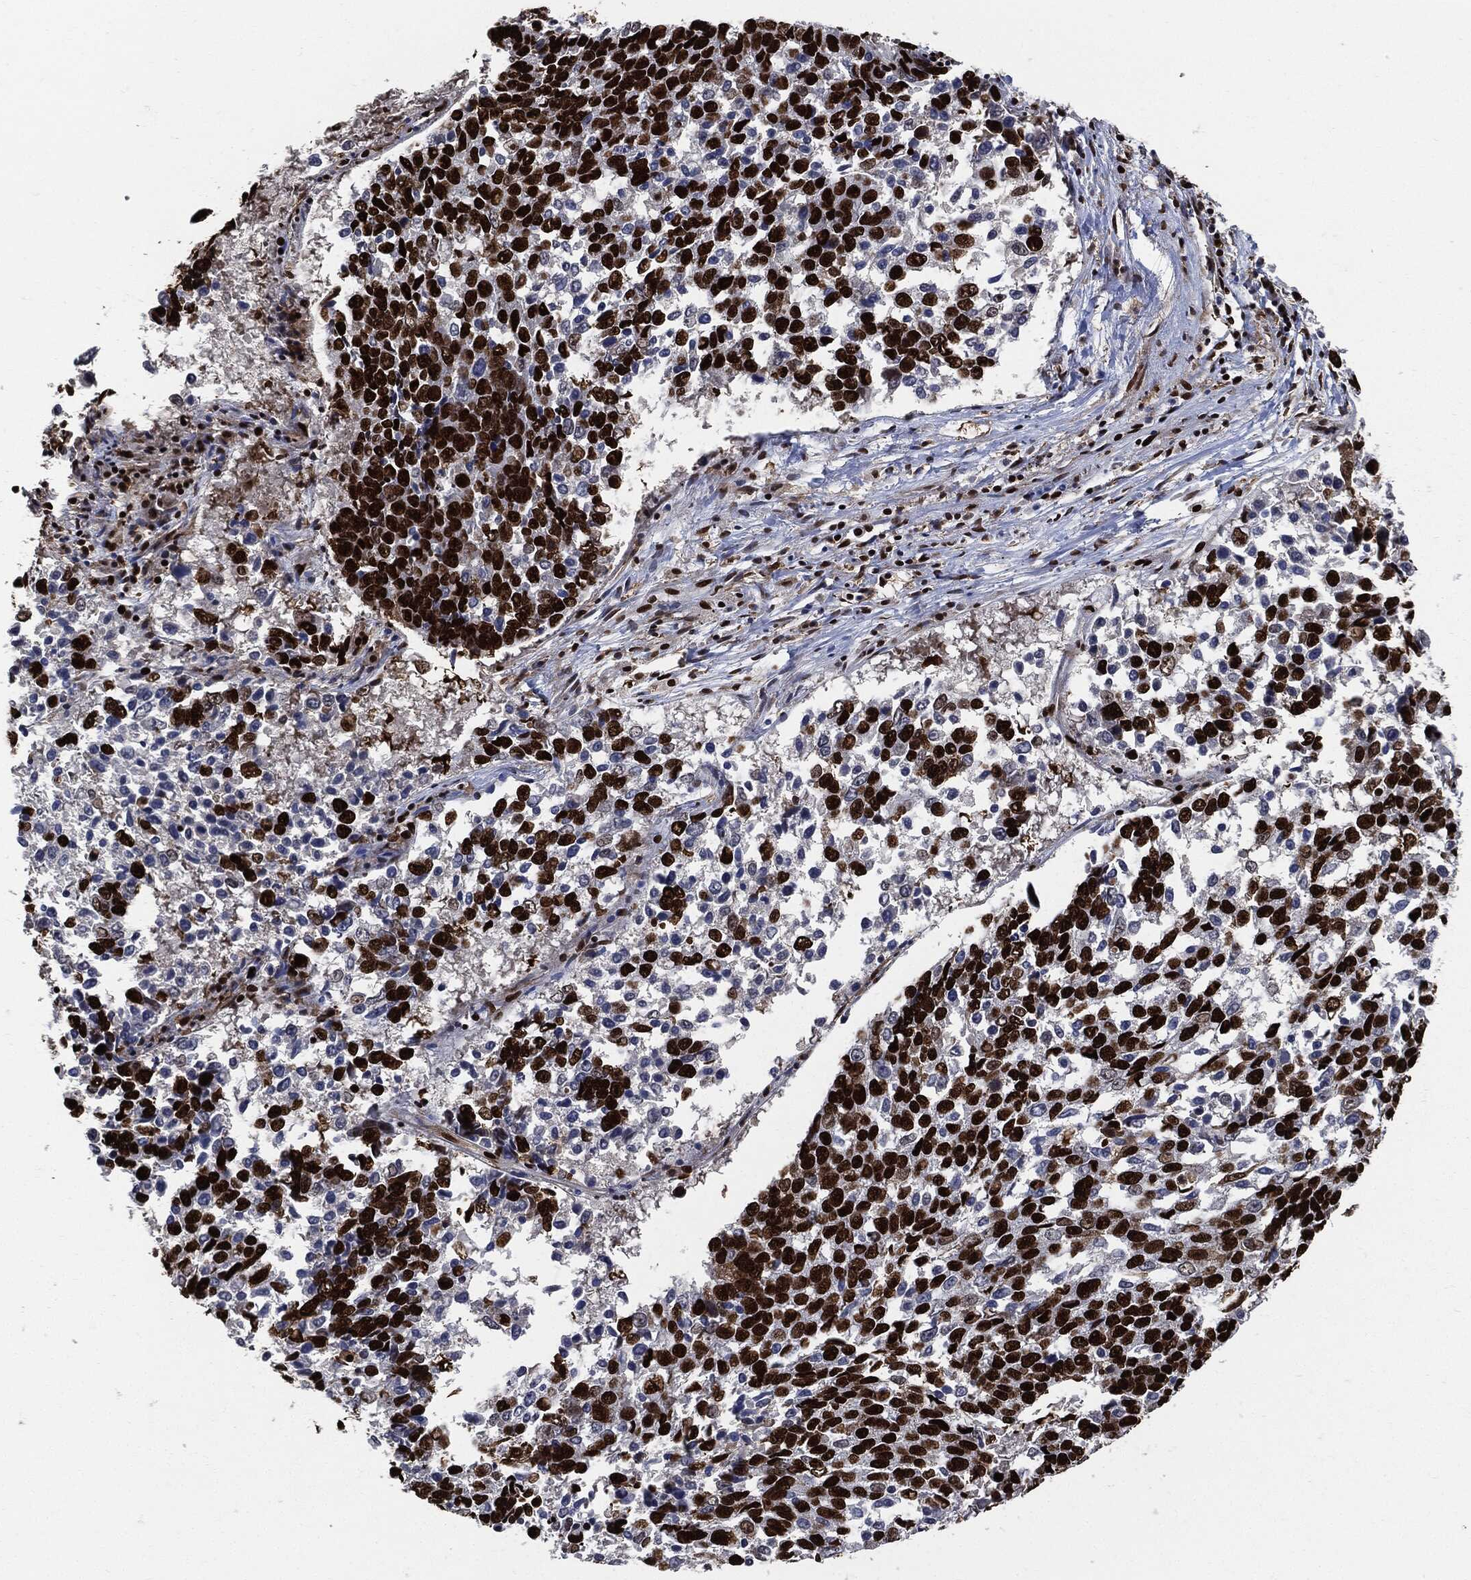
{"staining": {"intensity": "strong", "quantity": ">75%", "location": "nuclear"}, "tissue": "lung cancer", "cell_type": "Tumor cells", "image_type": "cancer", "snomed": [{"axis": "morphology", "description": "Squamous cell carcinoma, NOS"}, {"axis": "topography", "description": "Lung"}], "caption": "Human lung cancer (squamous cell carcinoma) stained for a protein (brown) exhibits strong nuclear positive positivity in approximately >75% of tumor cells.", "gene": "RECQL", "patient": {"sex": "male", "age": 82}}